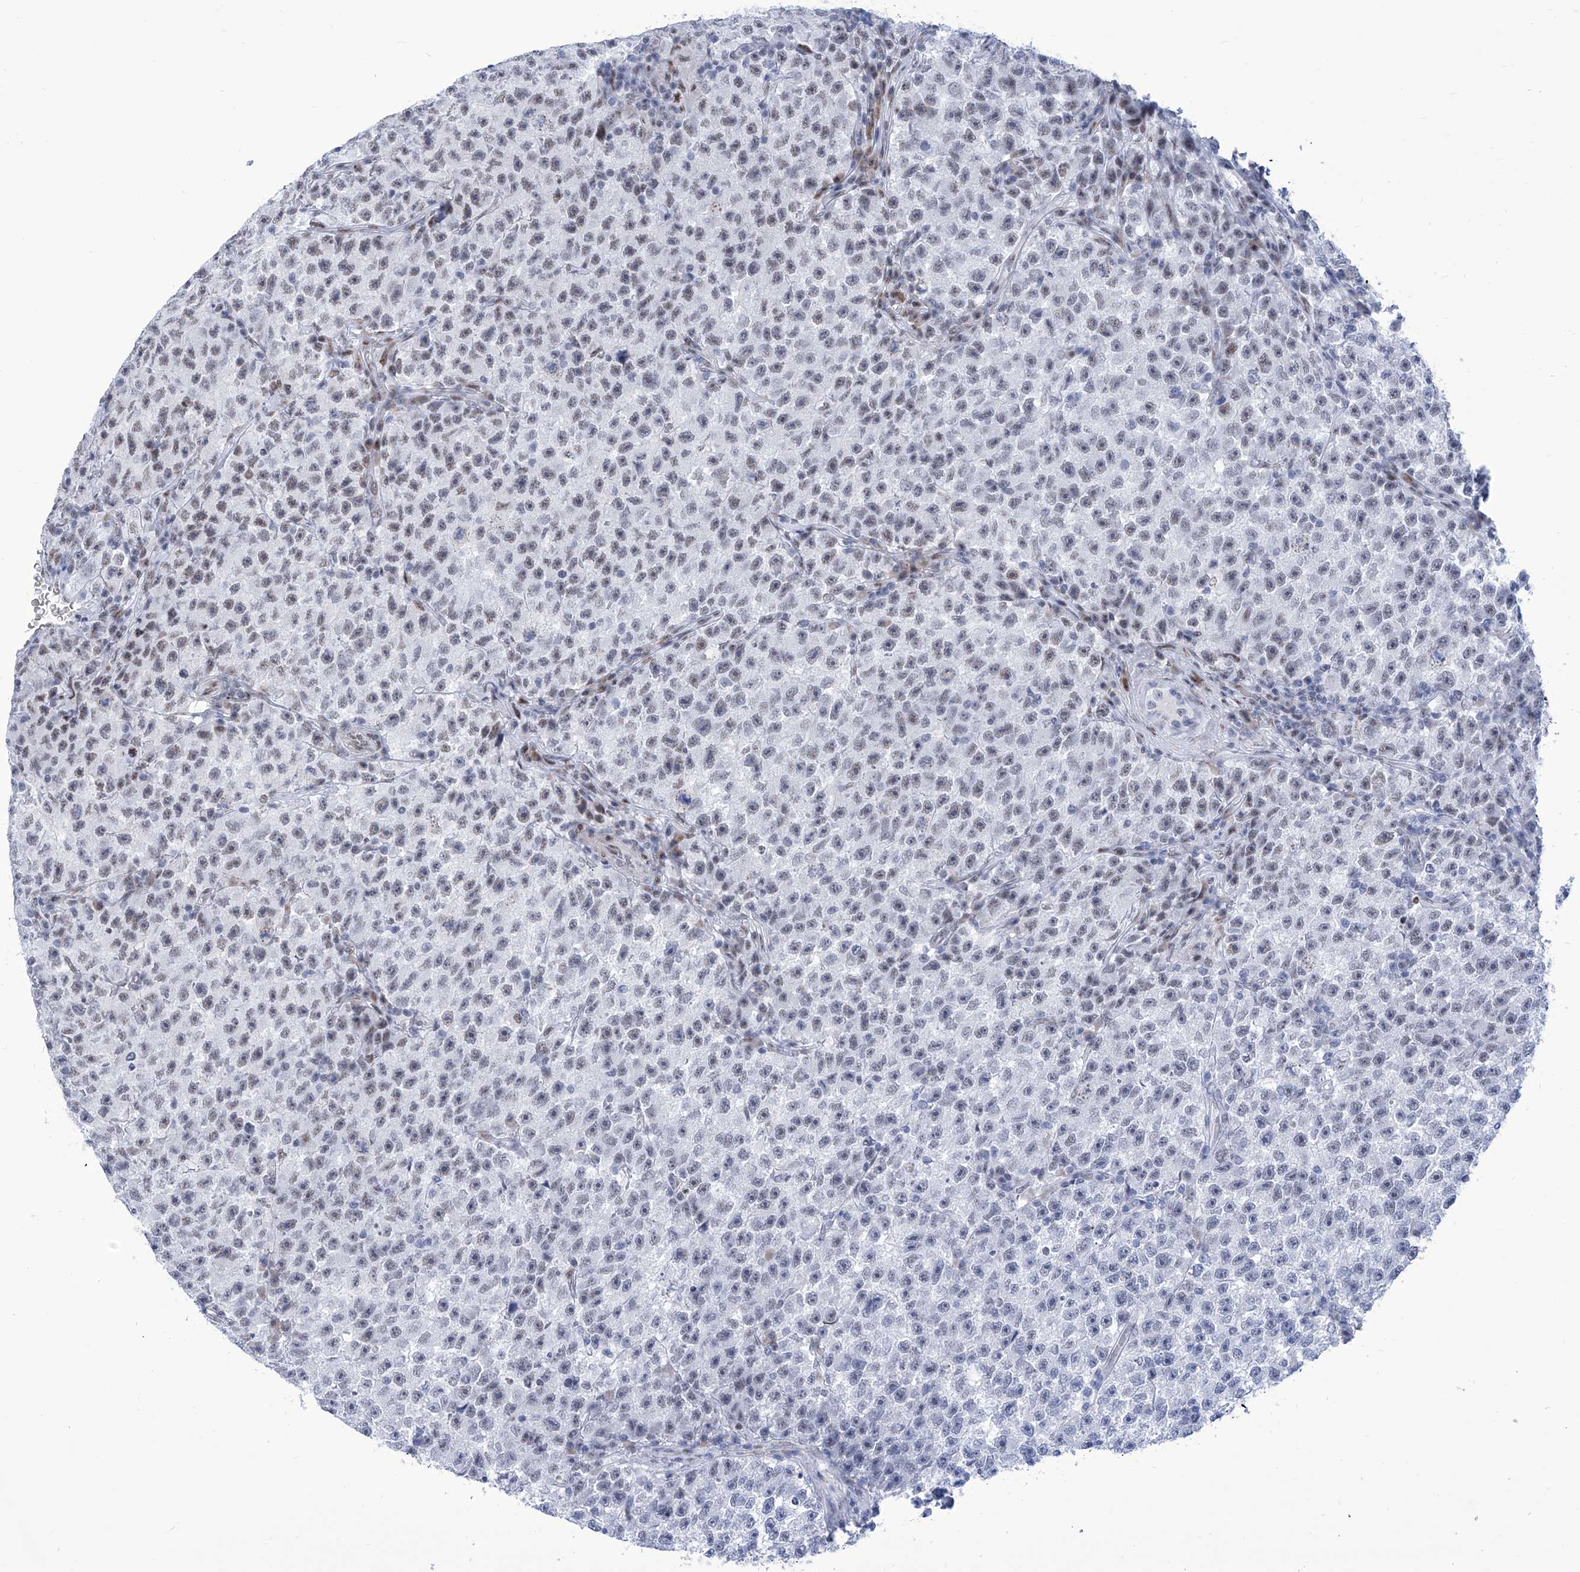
{"staining": {"intensity": "weak", "quantity": "<25%", "location": "nuclear"}, "tissue": "testis cancer", "cell_type": "Tumor cells", "image_type": "cancer", "snomed": [{"axis": "morphology", "description": "Seminoma, NOS"}, {"axis": "topography", "description": "Testis"}], "caption": "Image shows no significant protein positivity in tumor cells of testis cancer (seminoma).", "gene": "SART1", "patient": {"sex": "male", "age": 22}}